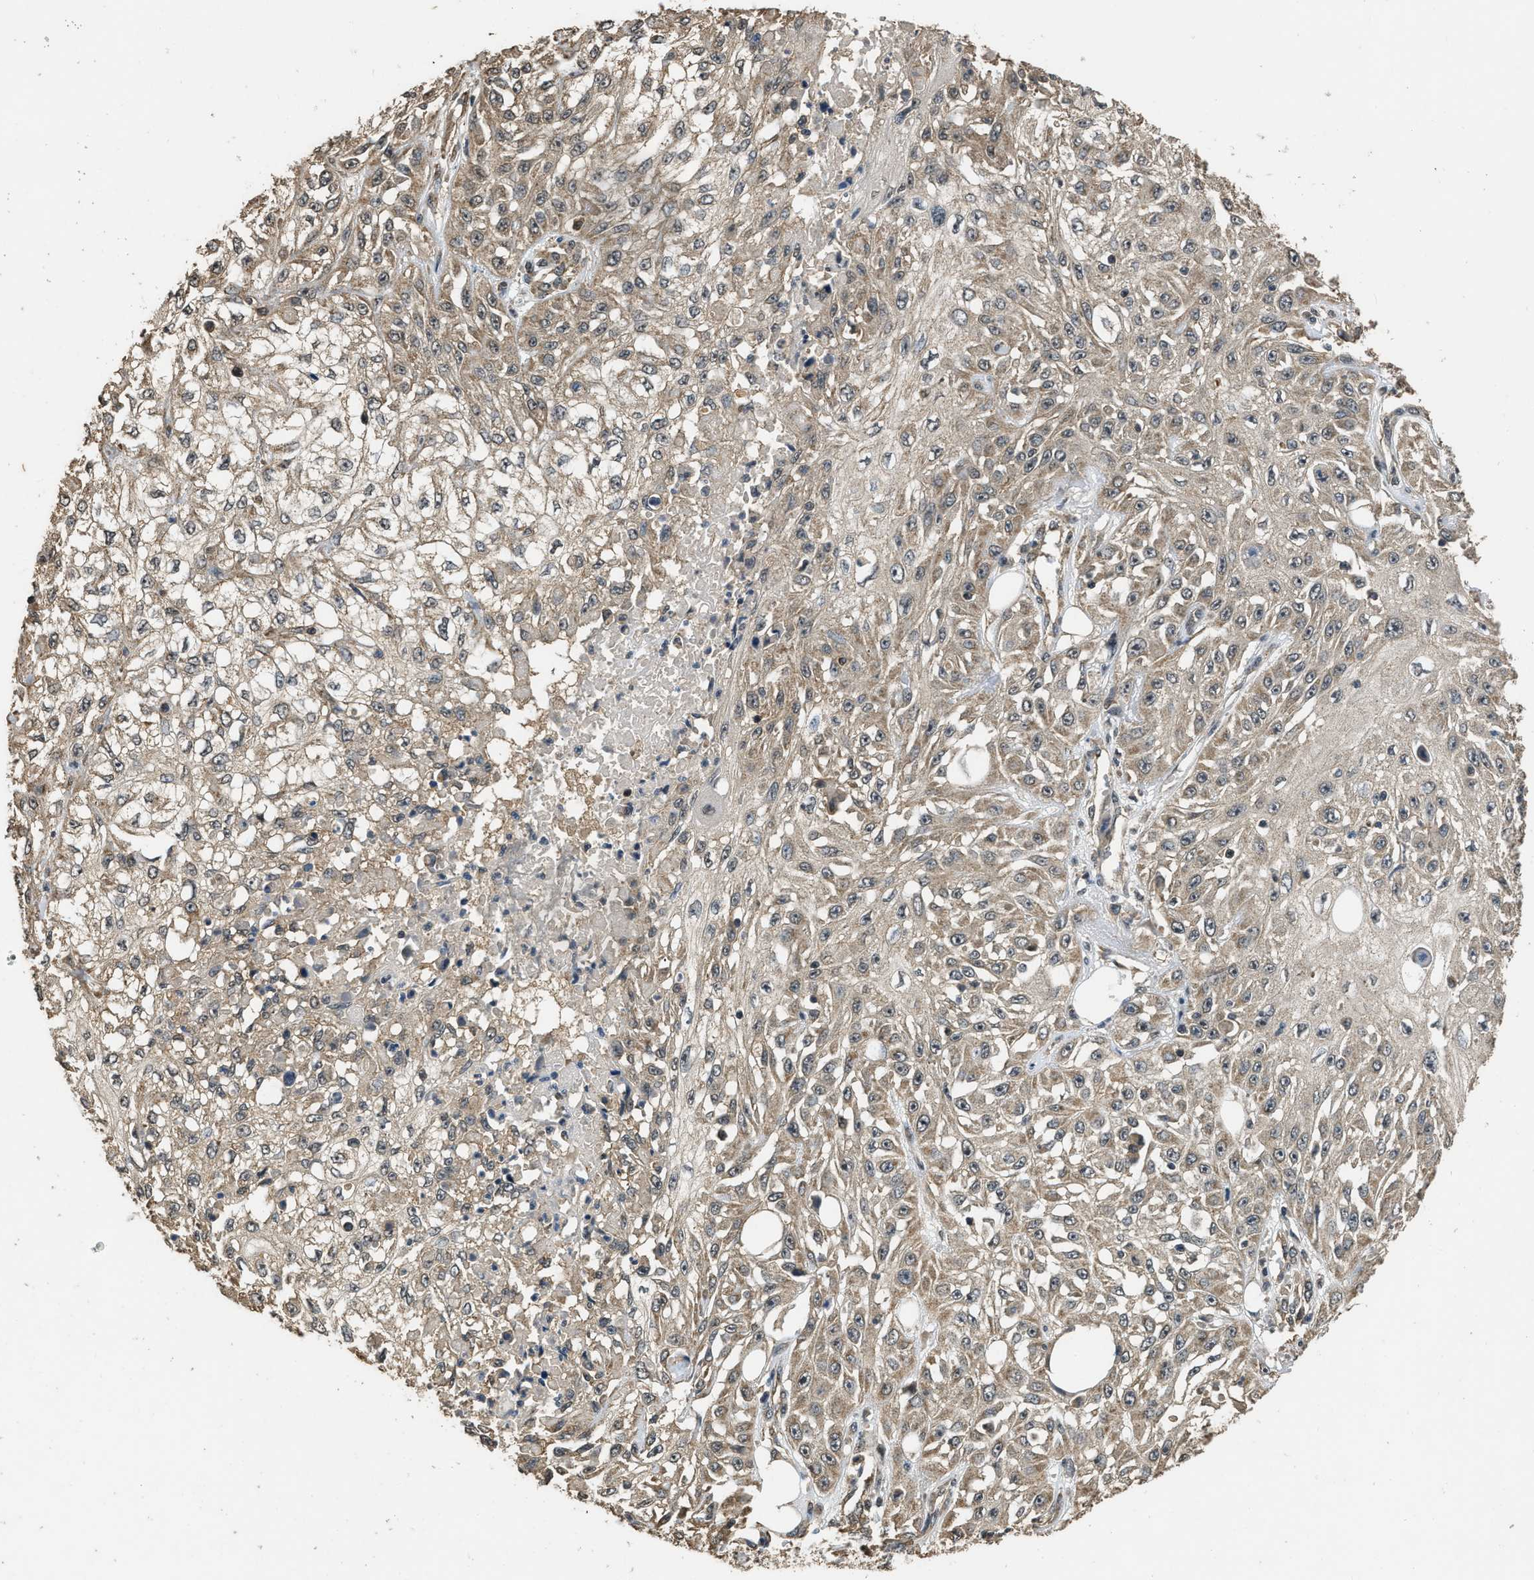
{"staining": {"intensity": "weak", "quantity": ">75%", "location": "cytoplasmic/membranous"}, "tissue": "skin cancer", "cell_type": "Tumor cells", "image_type": "cancer", "snomed": [{"axis": "morphology", "description": "Squamous cell carcinoma, NOS"}, {"axis": "morphology", "description": "Squamous cell carcinoma, metastatic, NOS"}, {"axis": "topography", "description": "Skin"}, {"axis": "topography", "description": "Lymph node"}], "caption": "Protein staining displays weak cytoplasmic/membranous expression in approximately >75% of tumor cells in skin cancer.", "gene": "DENND6B", "patient": {"sex": "male", "age": 75}}